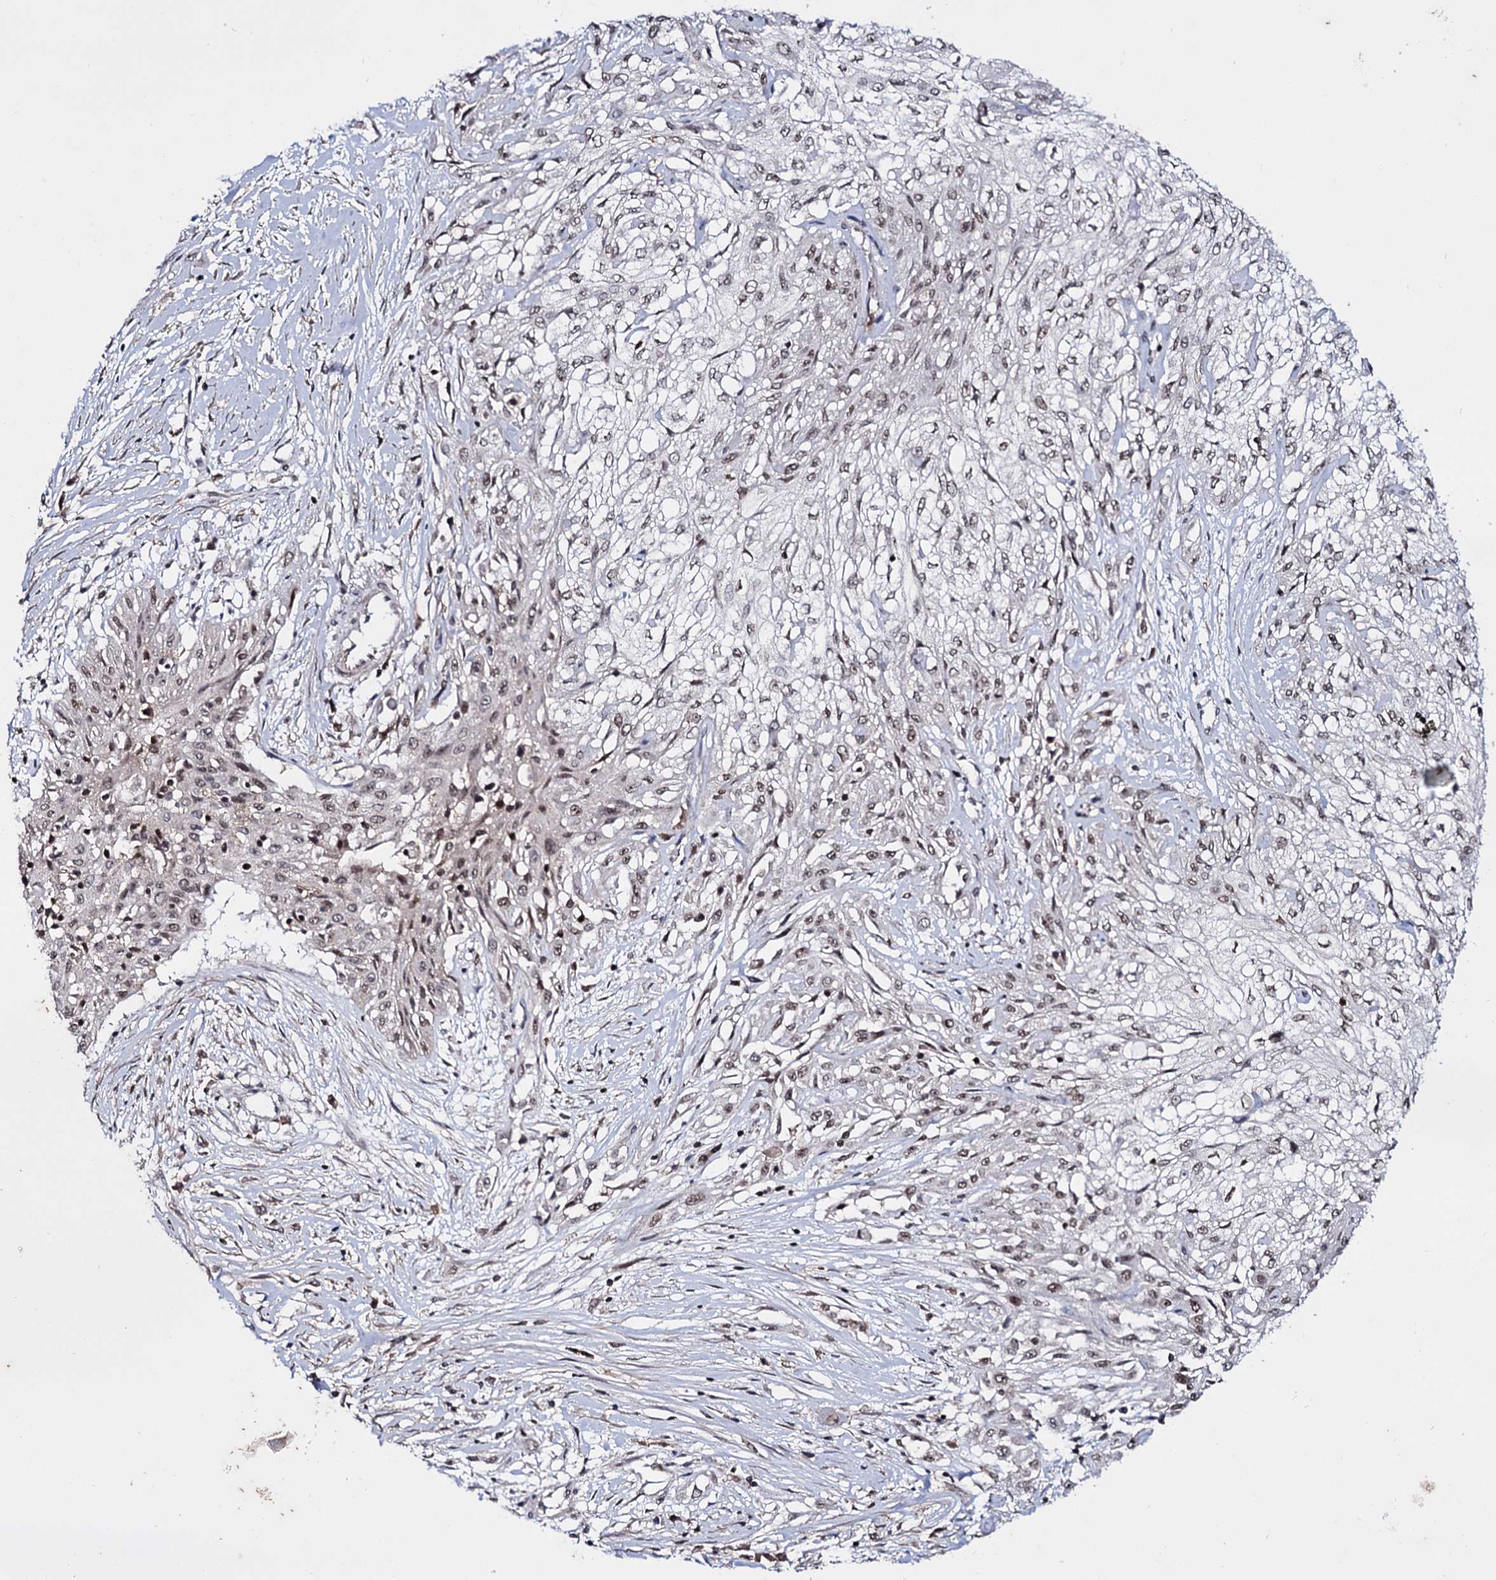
{"staining": {"intensity": "weak", "quantity": ">75%", "location": "nuclear"}, "tissue": "skin cancer", "cell_type": "Tumor cells", "image_type": "cancer", "snomed": [{"axis": "morphology", "description": "Squamous cell carcinoma, NOS"}, {"axis": "morphology", "description": "Squamous cell carcinoma, metastatic, NOS"}, {"axis": "topography", "description": "Skin"}, {"axis": "topography", "description": "Lymph node"}], "caption": "Immunohistochemistry histopathology image of human skin cancer stained for a protein (brown), which exhibits low levels of weak nuclear staining in approximately >75% of tumor cells.", "gene": "SMCHD1", "patient": {"sex": "male", "age": 75}}